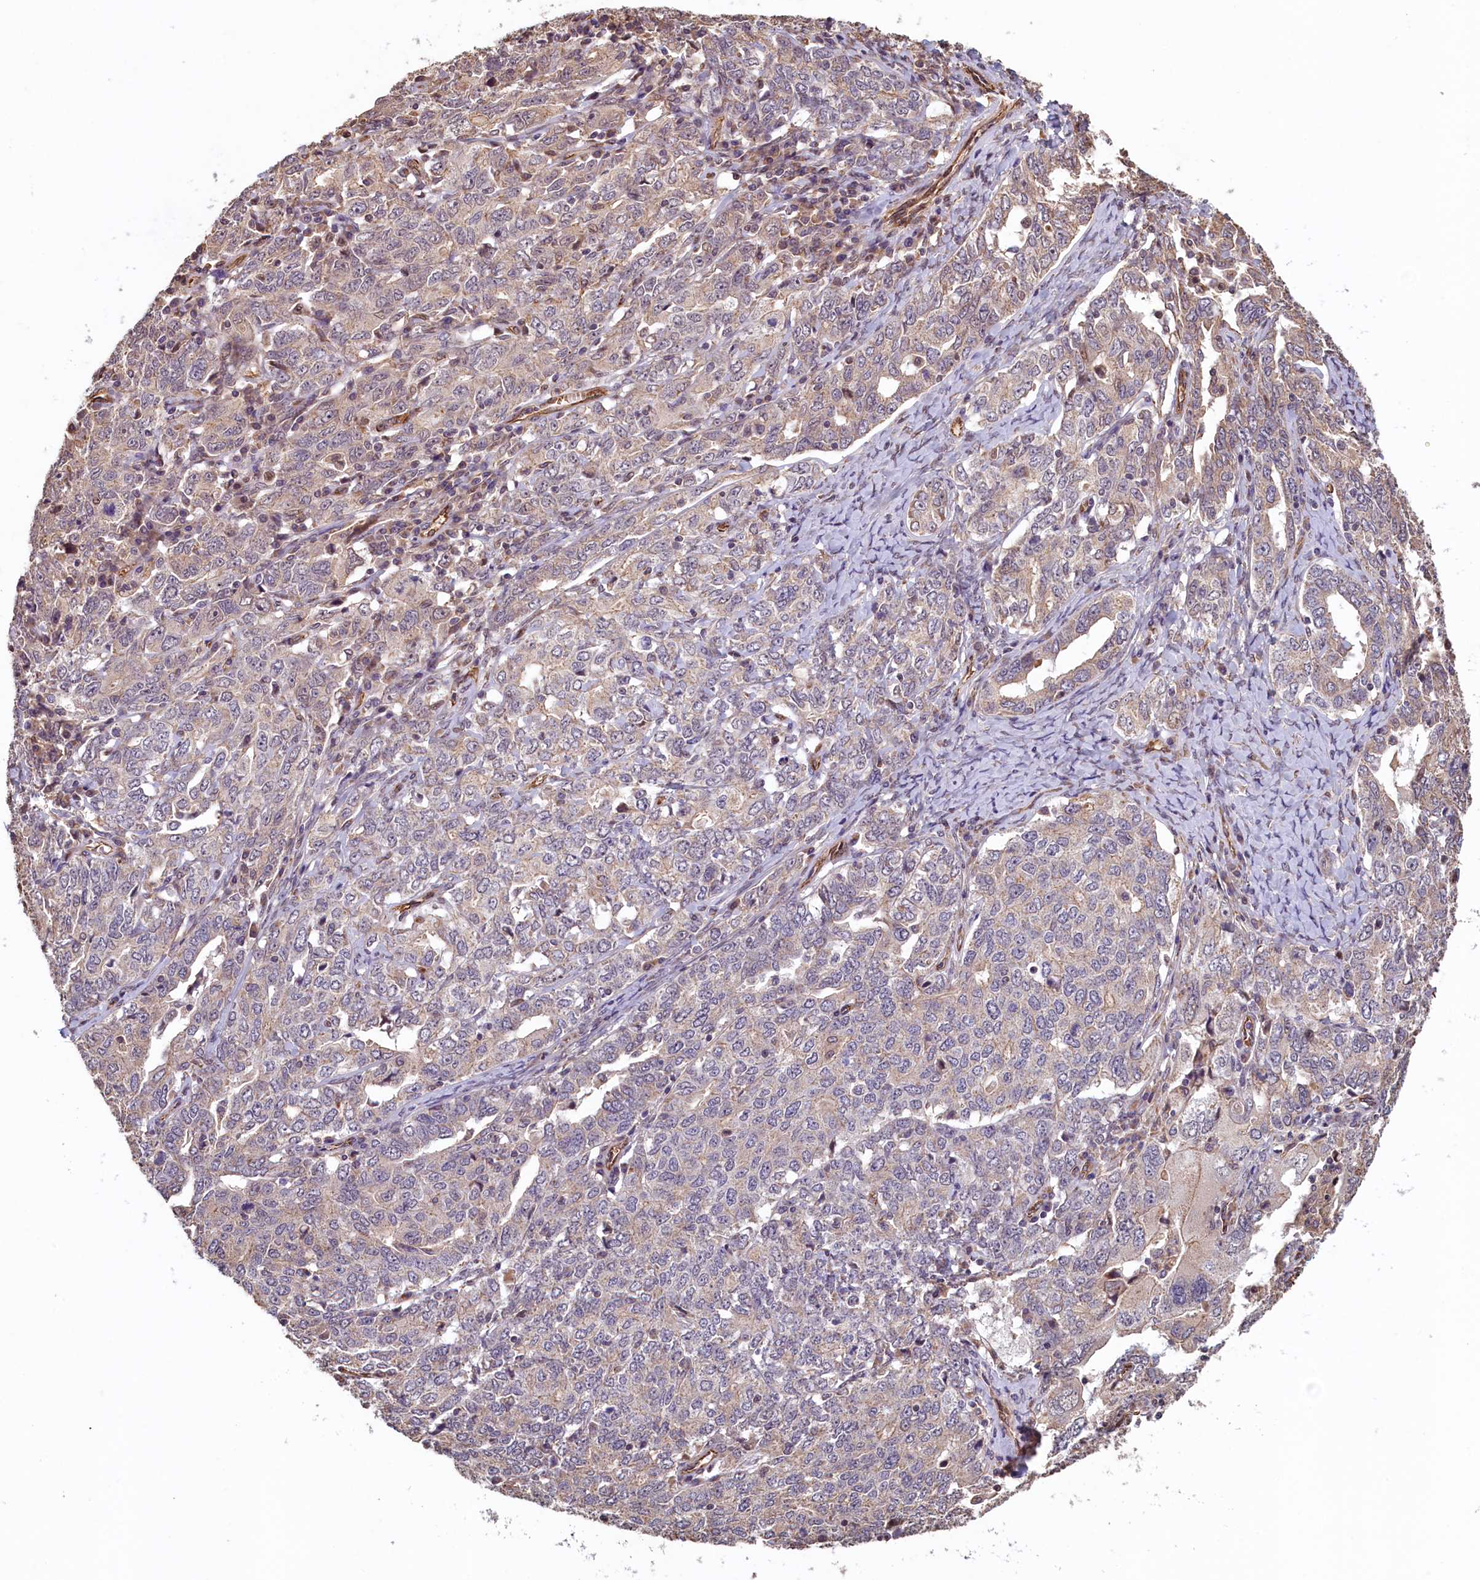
{"staining": {"intensity": "negative", "quantity": "none", "location": "none"}, "tissue": "ovarian cancer", "cell_type": "Tumor cells", "image_type": "cancer", "snomed": [{"axis": "morphology", "description": "Carcinoma, endometroid"}, {"axis": "topography", "description": "Ovary"}], "caption": "Ovarian cancer was stained to show a protein in brown. There is no significant expression in tumor cells.", "gene": "ACSBG1", "patient": {"sex": "female", "age": 62}}